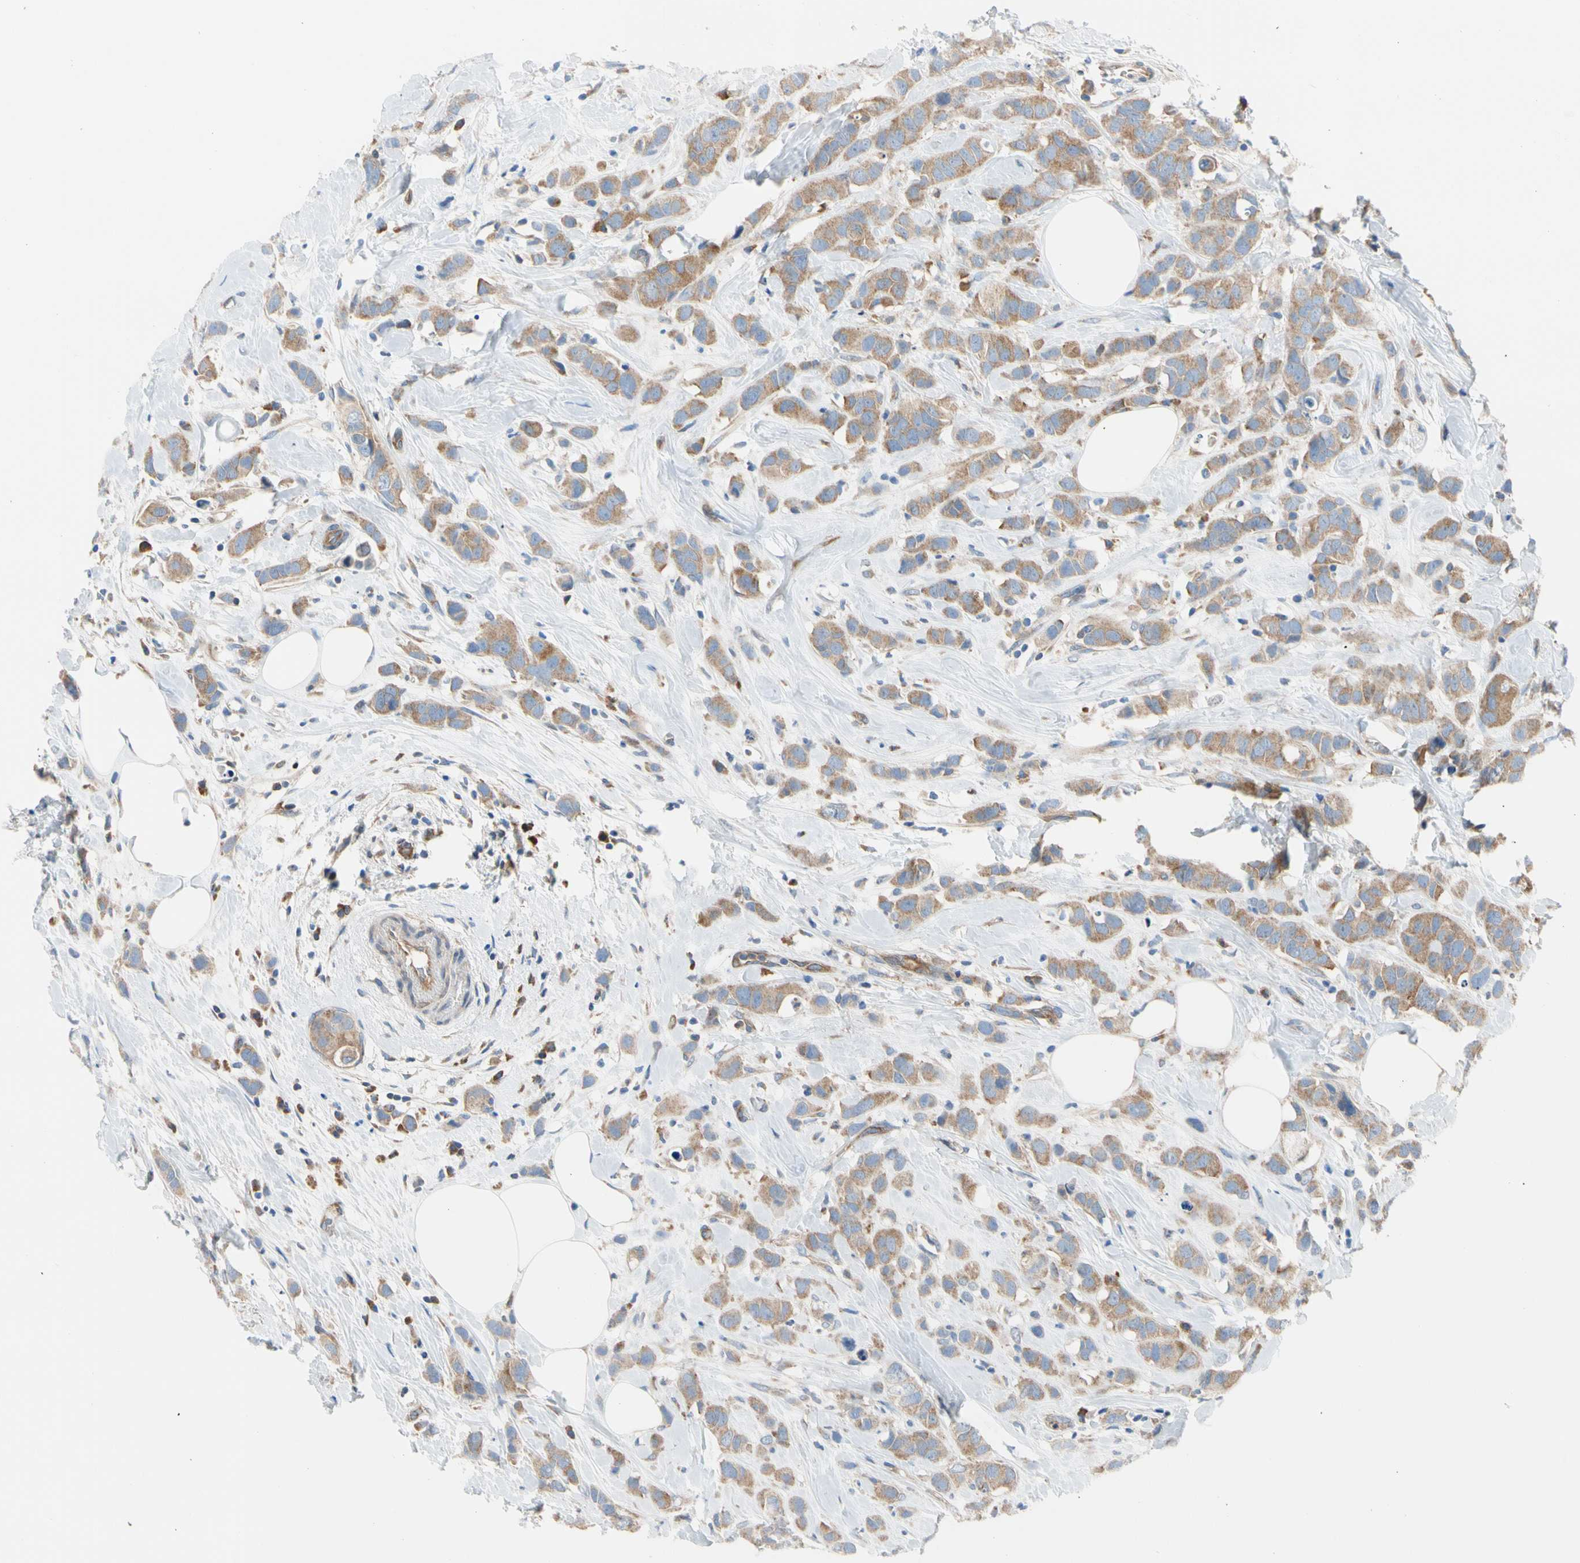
{"staining": {"intensity": "weak", "quantity": ">75%", "location": "cytoplasmic/membranous"}, "tissue": "breast cancer", "cell_type": "Tumor cells", "image_type": "cancer", "snomed": [{"axis": "morphology", "description": "Normal tissue, NOS"}, {"axis": "morphology", "description": "Duct carcinoma"}, {"axis": "topography", "description": "Breast"}], "caption": "Breast cancer tissue displays weak cytoplasmic/membranous positivity in approximately >75% of tumor cells, visualized by immunohistochemistry.", "gene": "GPHN", "patient": {"sex": "female", "age": 50}}